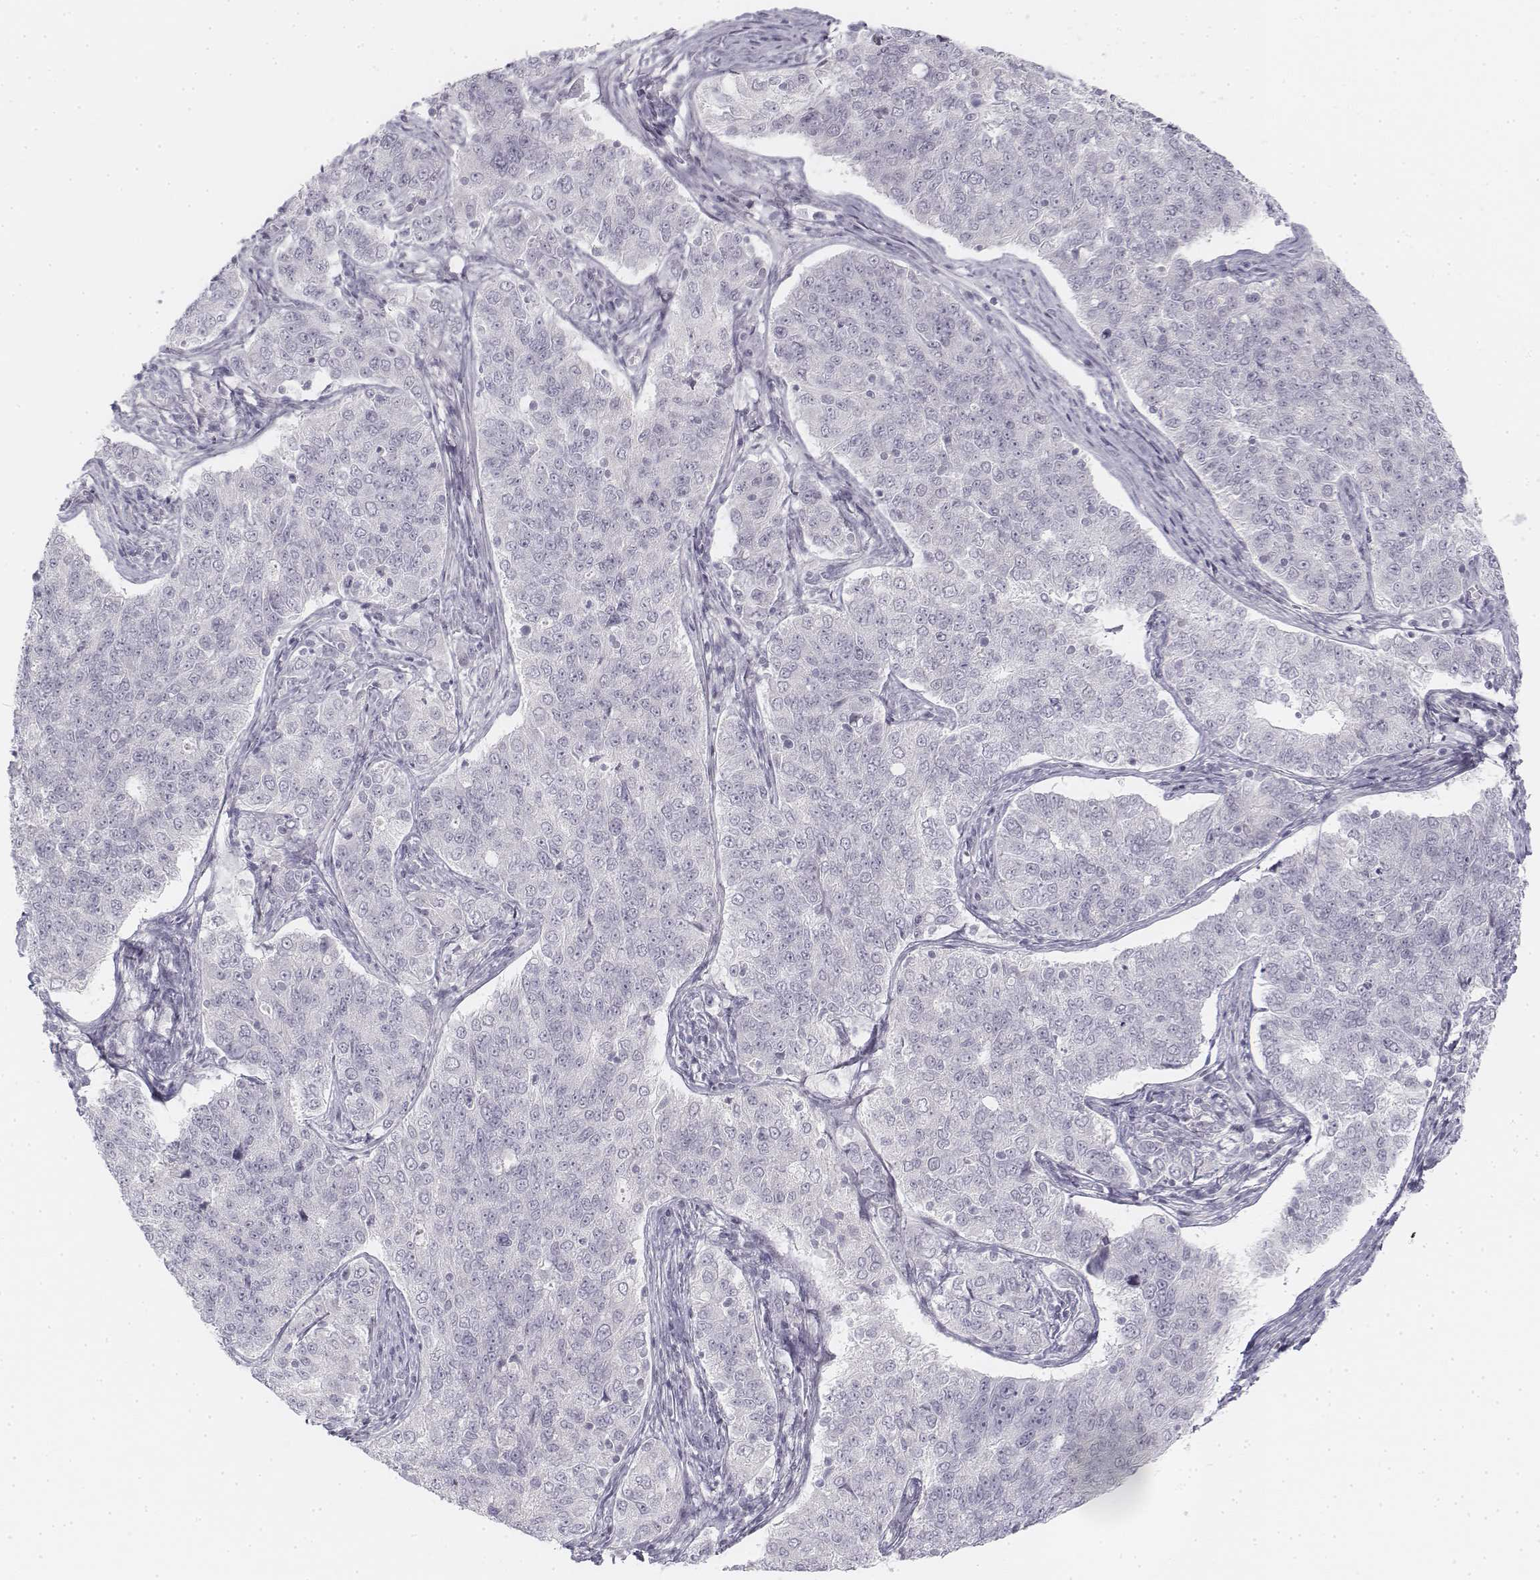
{"staining": {"intensity": "negative", "quantity": "none", "location": "none"}, "tissue": "endometrial cancer", "cell_type": "Tumor cells", "image_type": "cancer", "snomed": [{"axis": "morphology", "description": "Adenocarcinoma, NOS"}, {"axis": "topography", "description": "Endometrium"}], "caption": "Immunohistochemistry of endometrial adenocarcinoma shows no expression in tumor cells. (Stains: DAB (3,3'-diaminobenzidine) immunohistochemistry with hematoxylin counter stain, Microscopy: brightfield microscopy at high magnification).", "gene": "KRT25", "patient": {"sex": "female", "age": 43}}